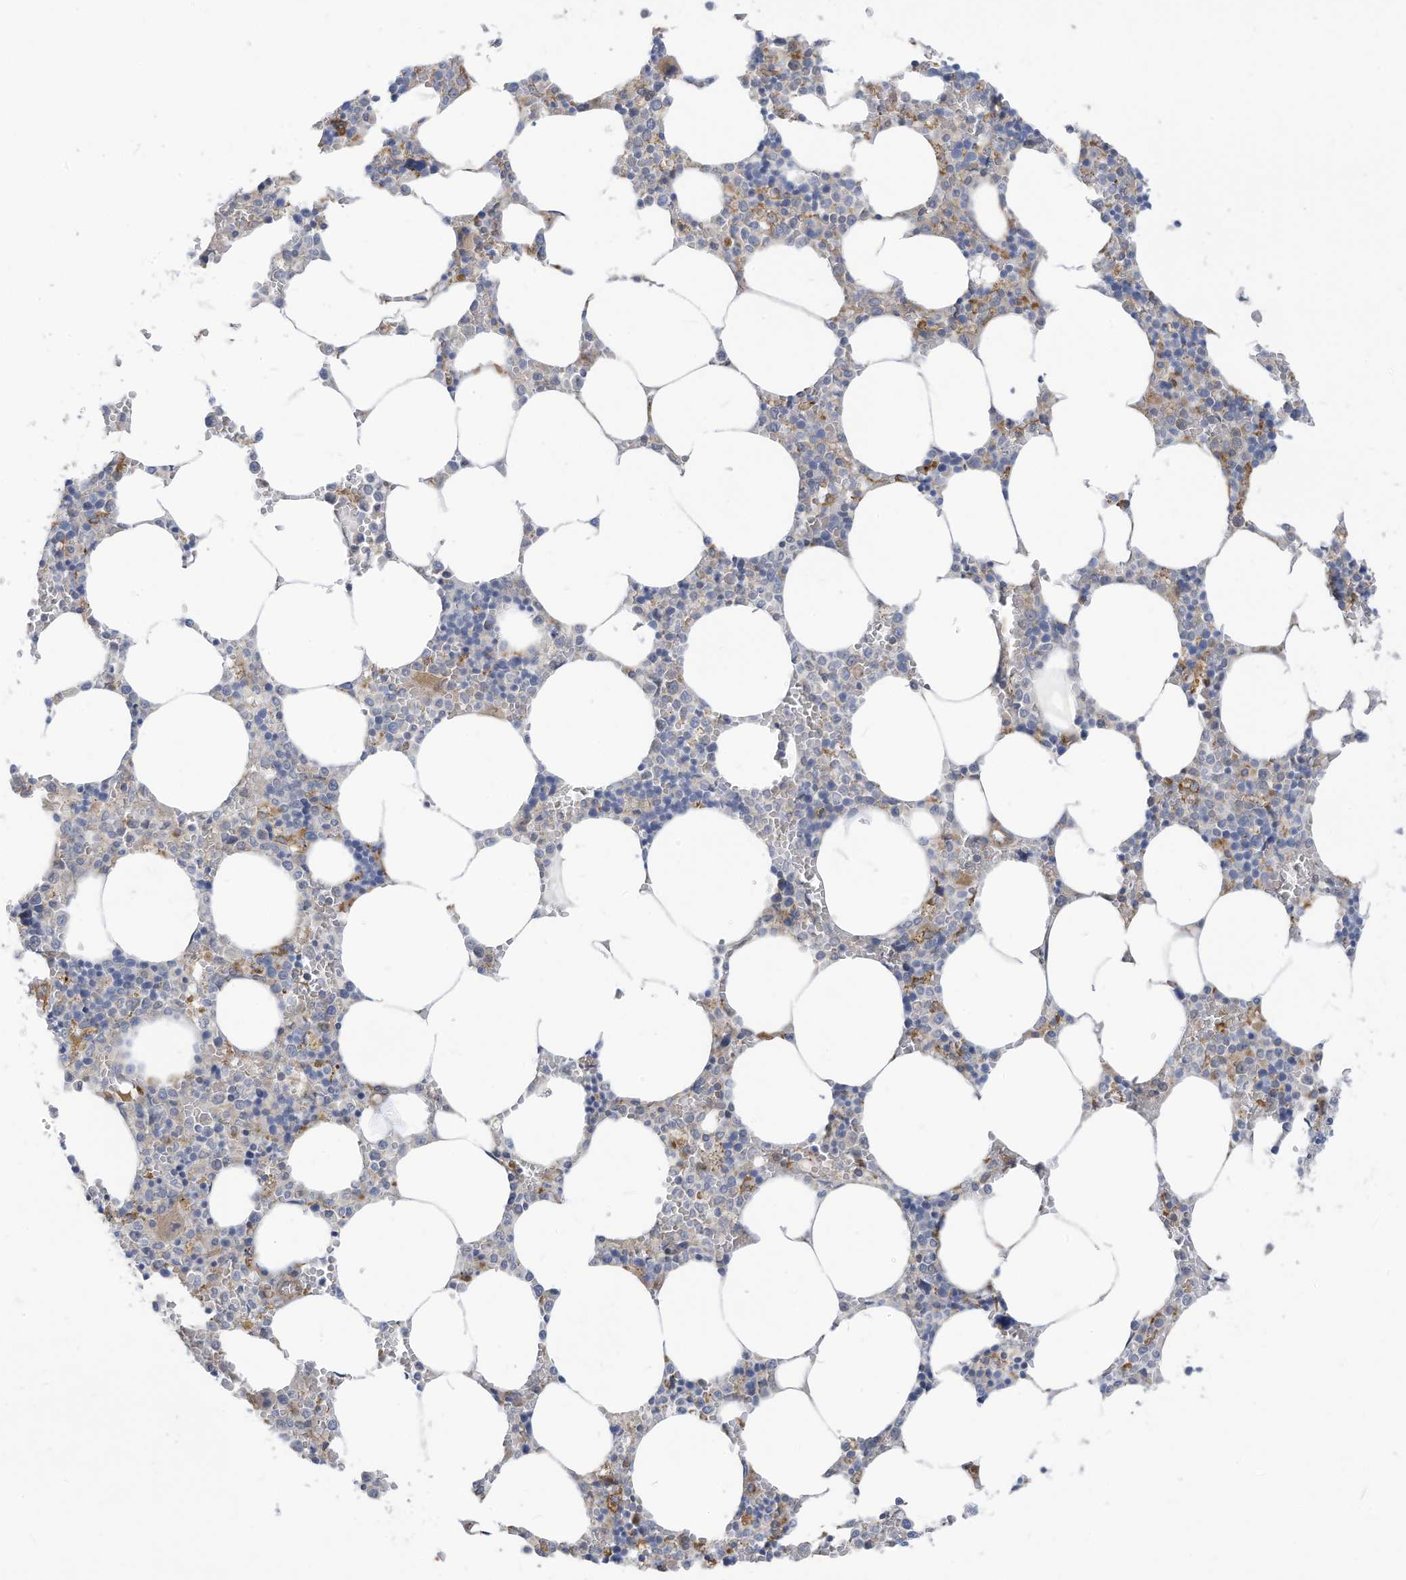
{"staining": {"intensity": "weak", "quantity": "<25%", "location": "cytoplasmic/membranous"}, "tissue": "bone marrow", "cell_type": "Hematopoietic cells", "image_type": "normal", "snomed": [{"axis": "morphology", "description": "Normal tissue, NOS"}, {"axis": "topography", "description": "Bone marrow"}], "caption": "IHC histopathology image of normal bone marrow stained for a protein (brown), which reveals no positivity in hematopoietic cells.", "gene": "ADAT2", "patient": {"sex": "male", "age": 70}}